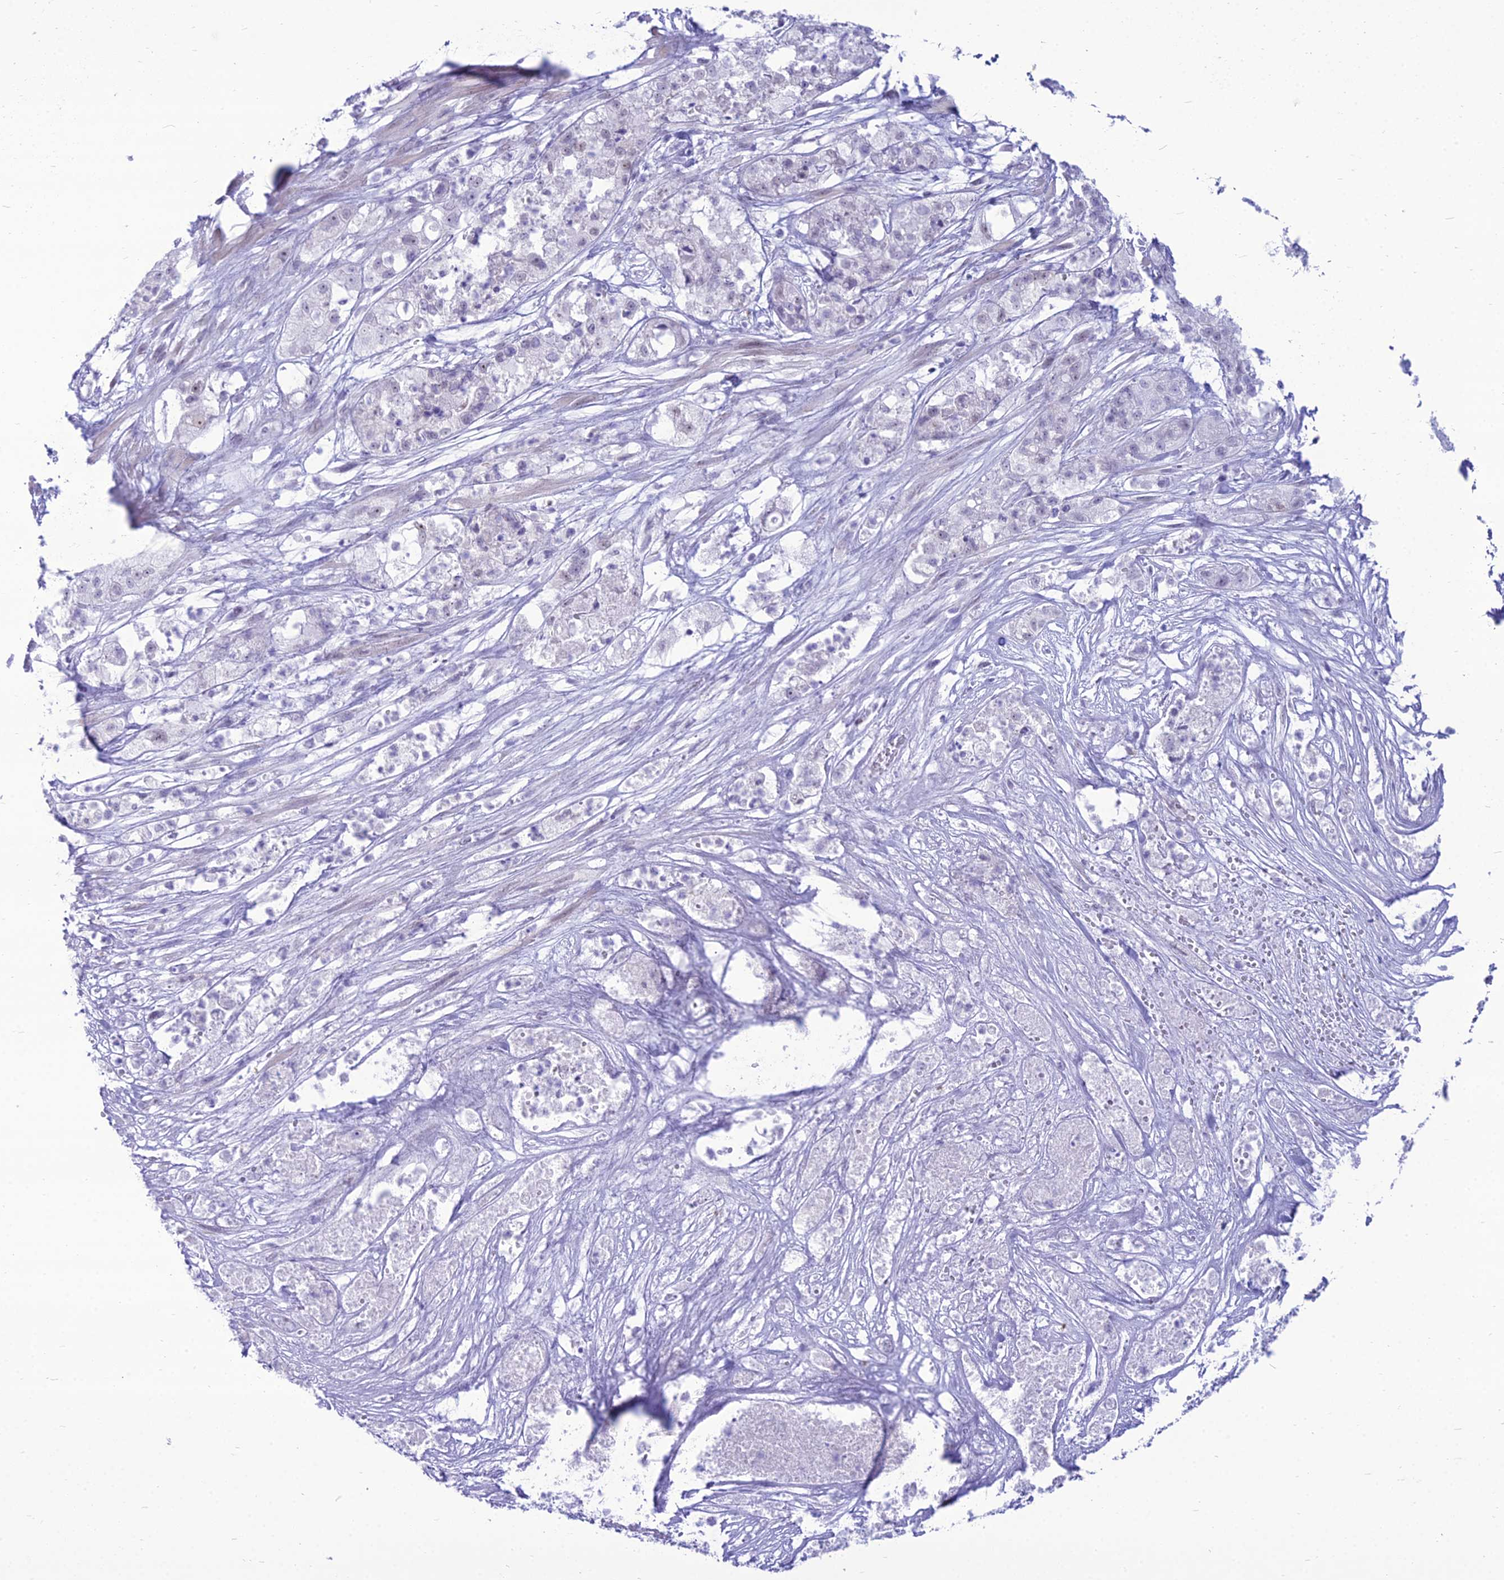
{"staining": {"intensity": "weak", "quantity": "<25%", "location": "nuclear"}, "tissue": "pancreatic cancer", "cell_type": "Tumor cells", "image_type": "cancer", "snomed": [{"axis": "morphology", "description": "Adenocarcinoma, NOS"}, {"axis": "topography", "description": "Pancreas"}], "caption": "Human pancreatic cancer (adenocarcinoma) stained for a protein using IHC demonstrates no expression in tumor cells.", "gene": "DHX40", "patient": {"sex": "female", "age": 78}}